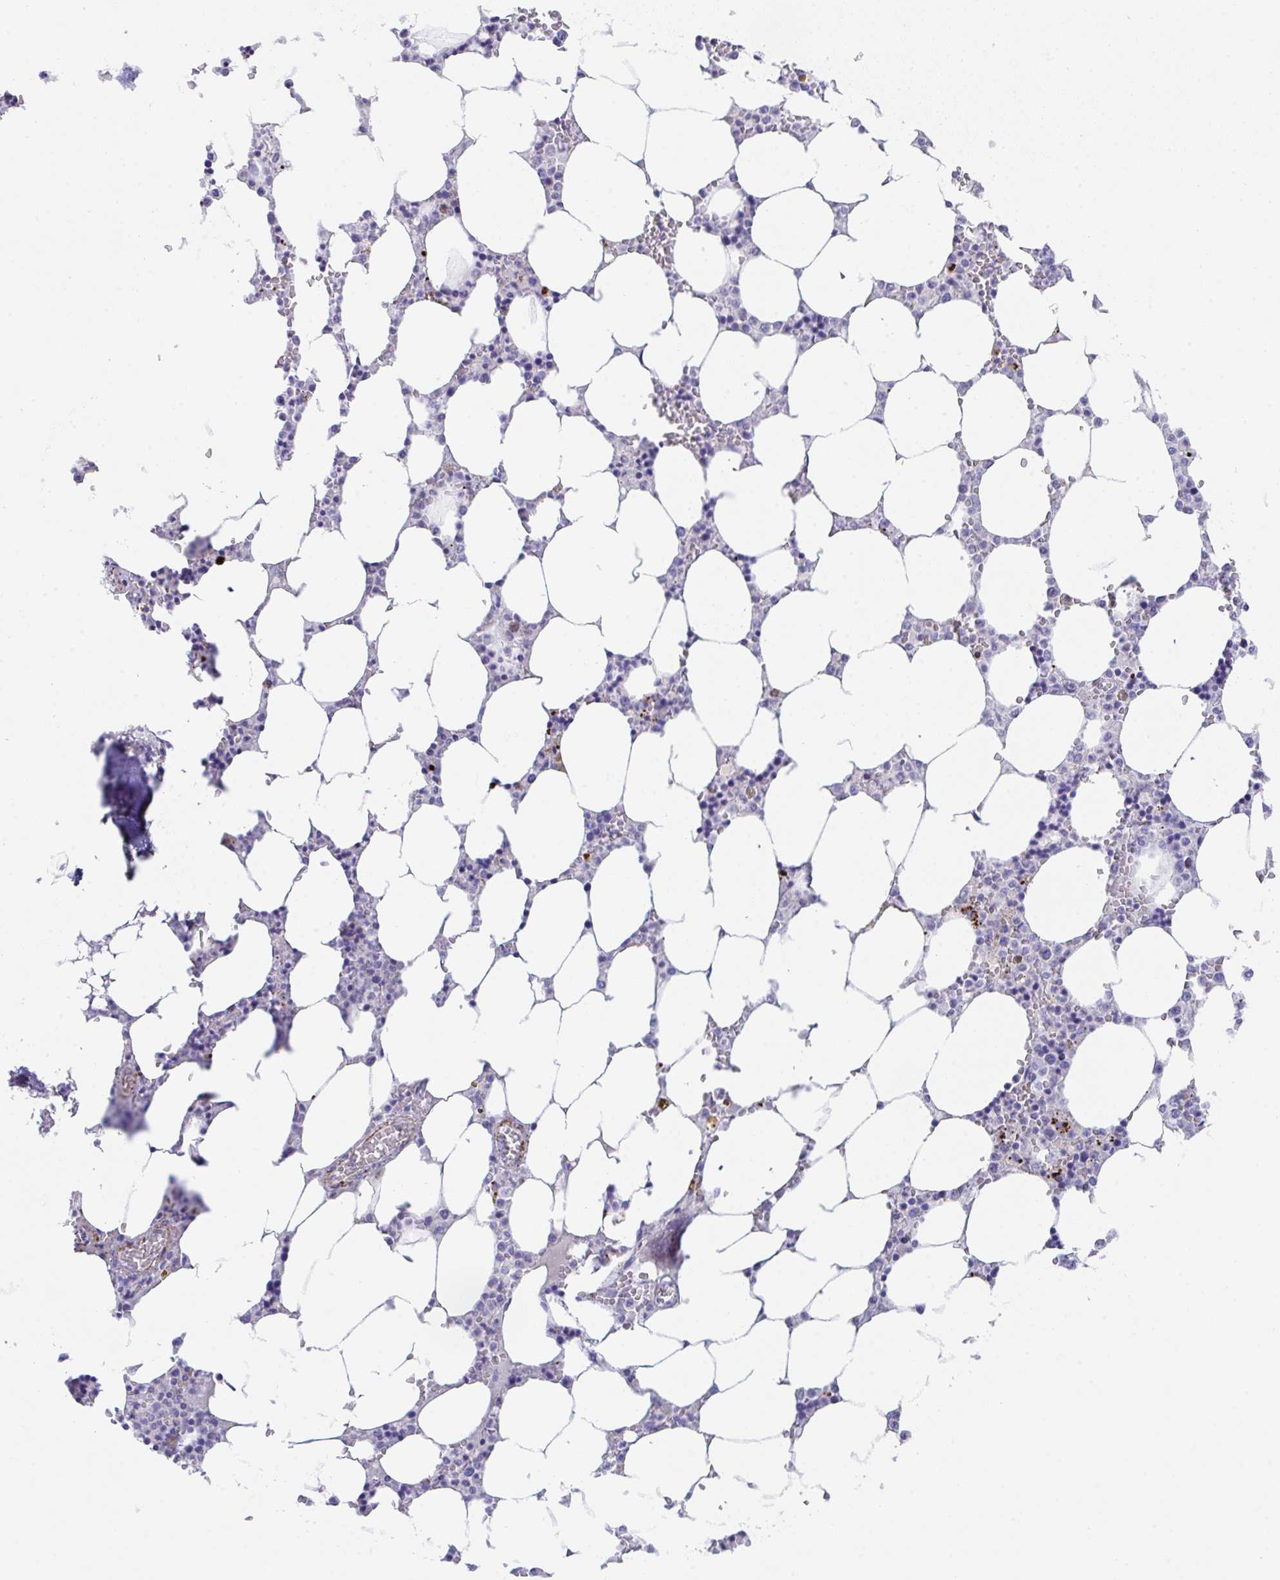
{"staining": {"intensity": "strong", "quantity": "<25%", "location": "cytoplasmic/membranous"}, "tissue": "bone marrow", "cell_type": "Hematopoietic cells", "image_type": "normal", "snomed": [{"axis": "morphology", "description": "Normal tissue, NOS"}, {"axis": "topography", "description": "Bone marrow"}], "caption": "A photomicrograph showing strong cytoplasmic/membranous staining in about <25% of hematopoietic cells in unremarkable bone marrow, as visualized by brown immunohistochemical staining.", "gene": "KMT2E", "patient": {"sex": "male", "age": 64}}